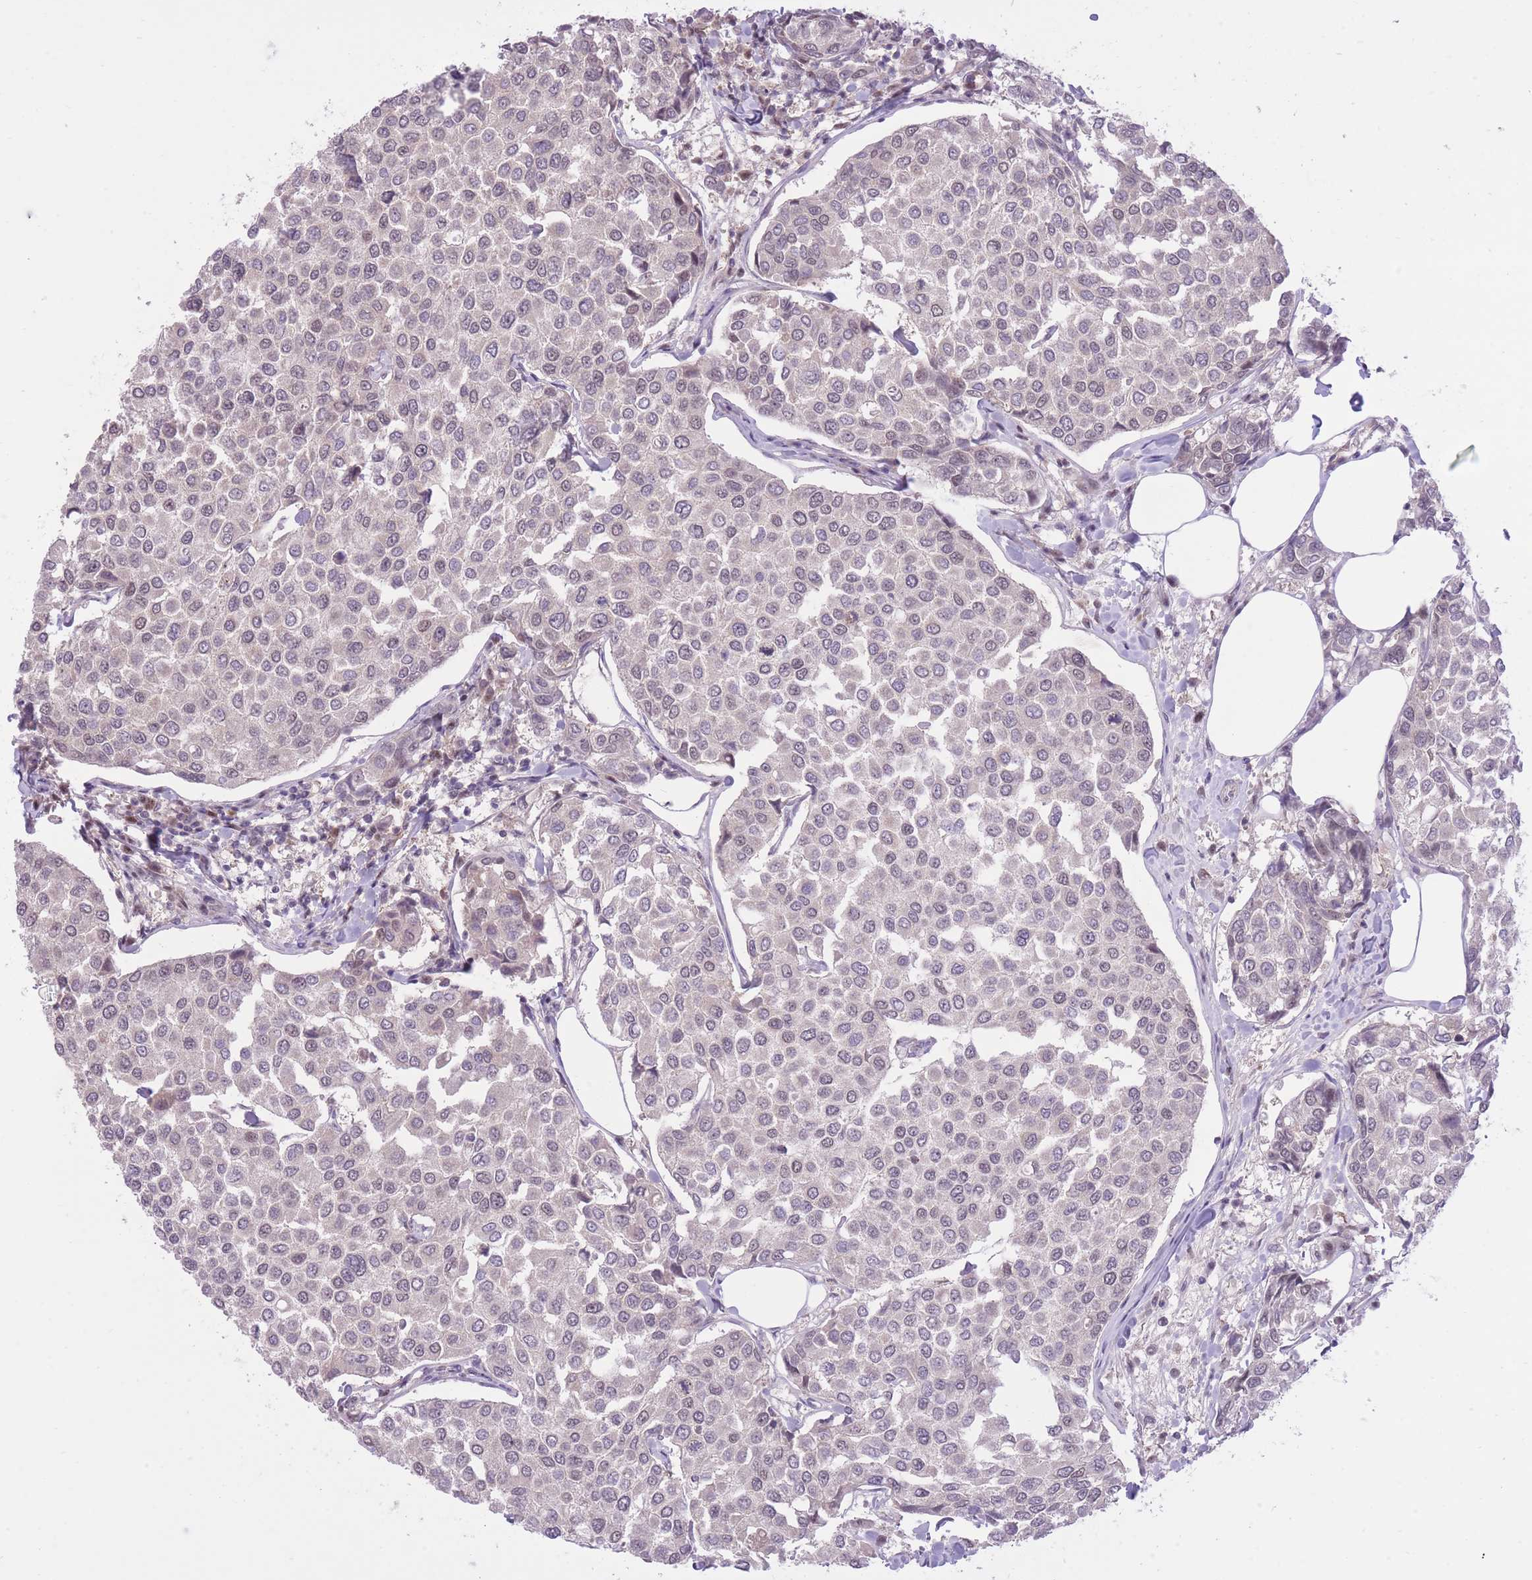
{"staining": {"intensity": "weak", "quantity": "<25%", "location": "nuclear"}, "tissue": "breast cancer", "cell_type": "Tumor cells", "image_type": "cancer", "snomed": [{"axis": "morphology", "description": "Duct carcinoma"}, {"axis": "topography", "description": "Breast"}], "caption": "A high-resolution image shows immunohistochemistry (IHC) staining of breast invasive ductal carcinoma, which exhibits no significant positivity in tumor cells. (Immunohistochemistry (ihc), brightfield microscopy, high magnification).", "gene": "ELL", "patient": {"sex": "female", "age": 55}}